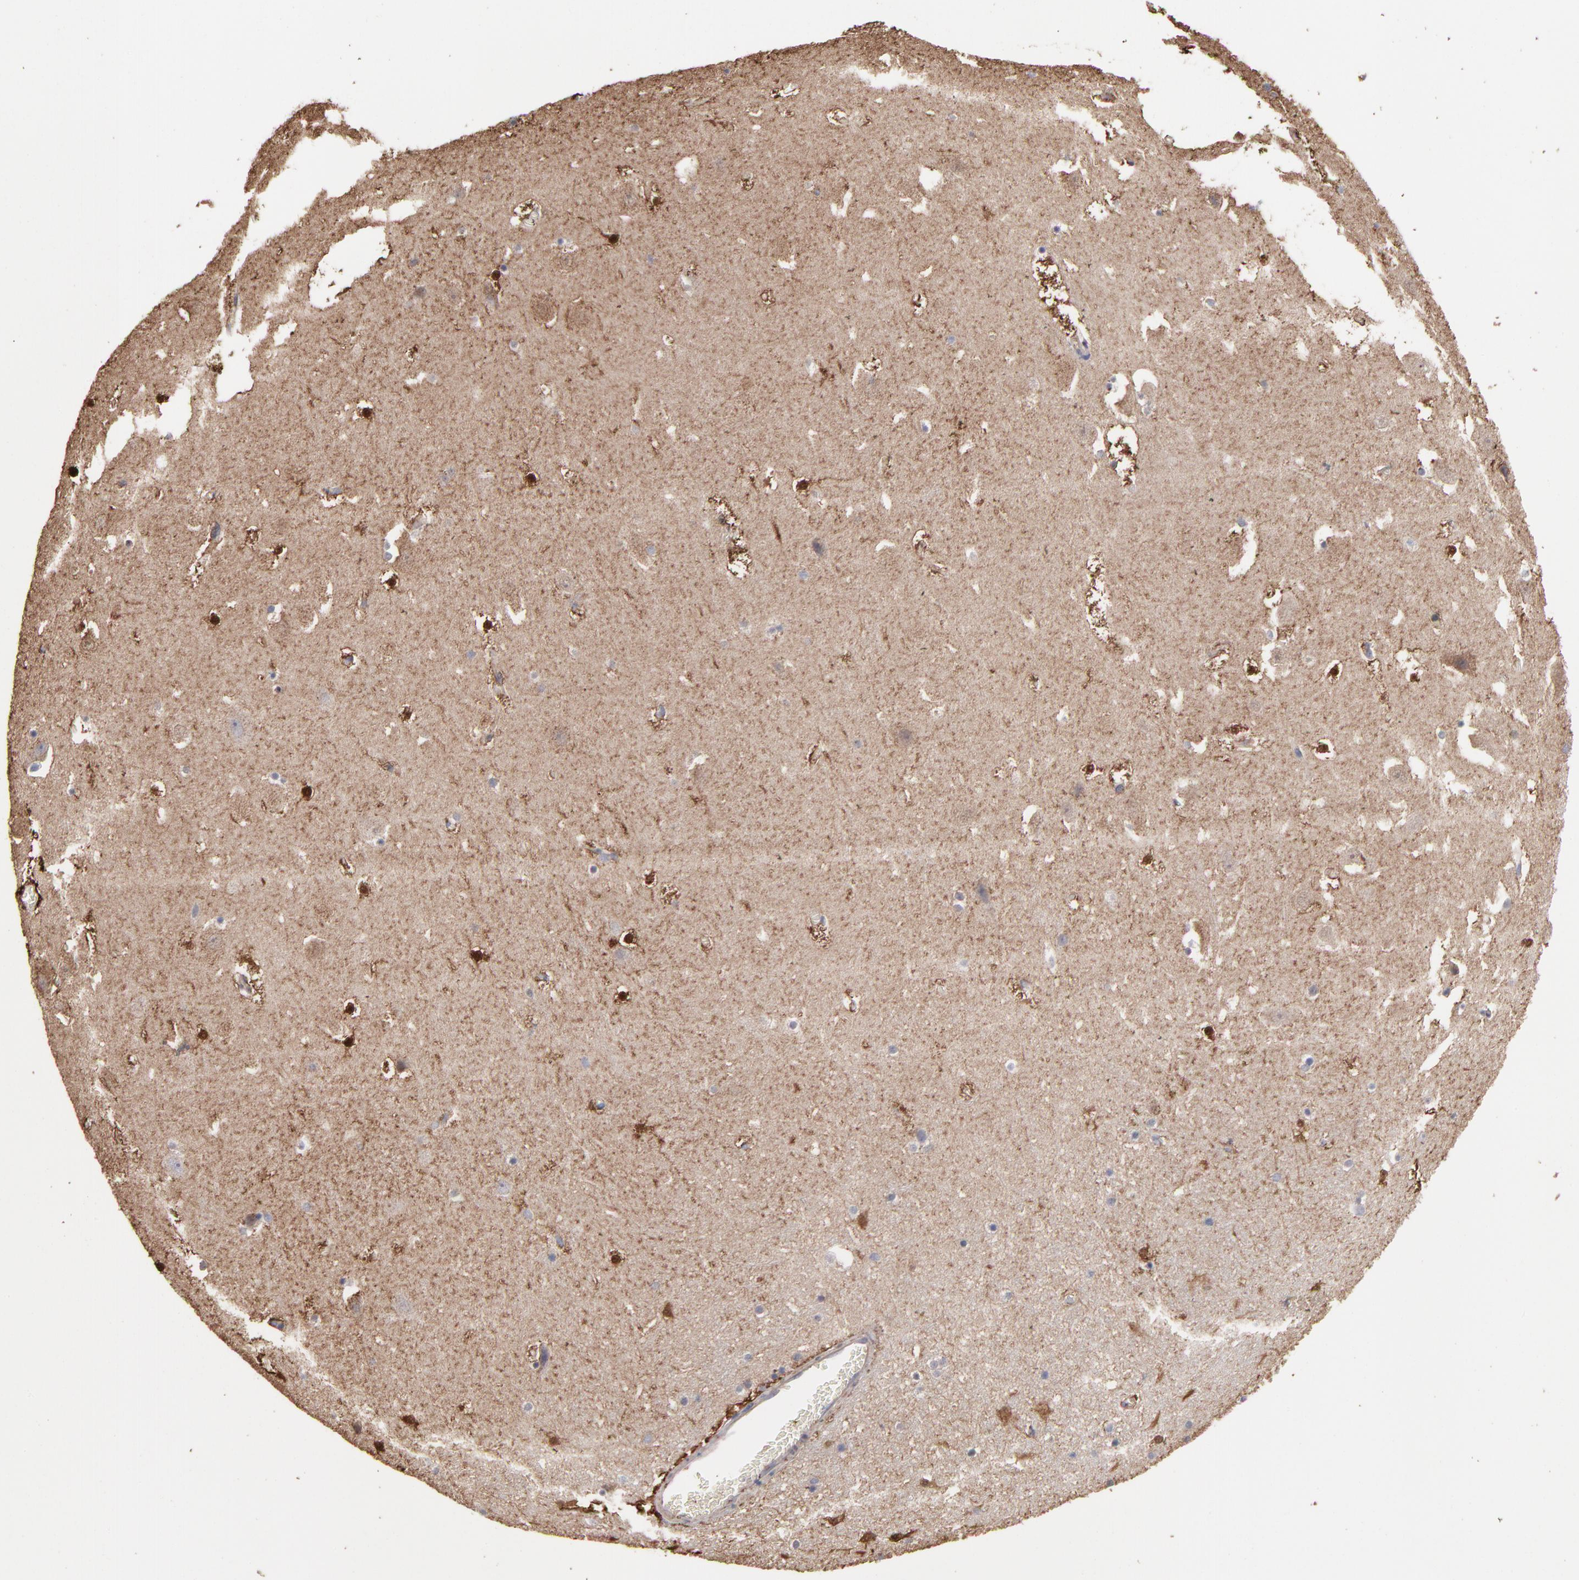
{"staining": {"intensity": "weak", "quantity": "<25%", "location": "cytoplasmic/membranous"}, "tissue": "hippocampus", "cell_type": "Glial cells", "image_type": "normal", "snomed": [{"axis": "morphology", "description": "Normal tissue, NOS"}, {"axis": "topography", "description": "Hippocampus"}], "caption": "DAB (3,3'-diaminobenzidine) immunohistochemical staining of normal hippocampus demonstrates no significant positivity in glial cells. (Stains: DAB immunohistochemistry (IHC) with hematoxylin counter stain, Microscopy: brightfield microscopy at high magnification).", "gene": "NFKBIA", "patient": {"sex": "male", "age": 45}}